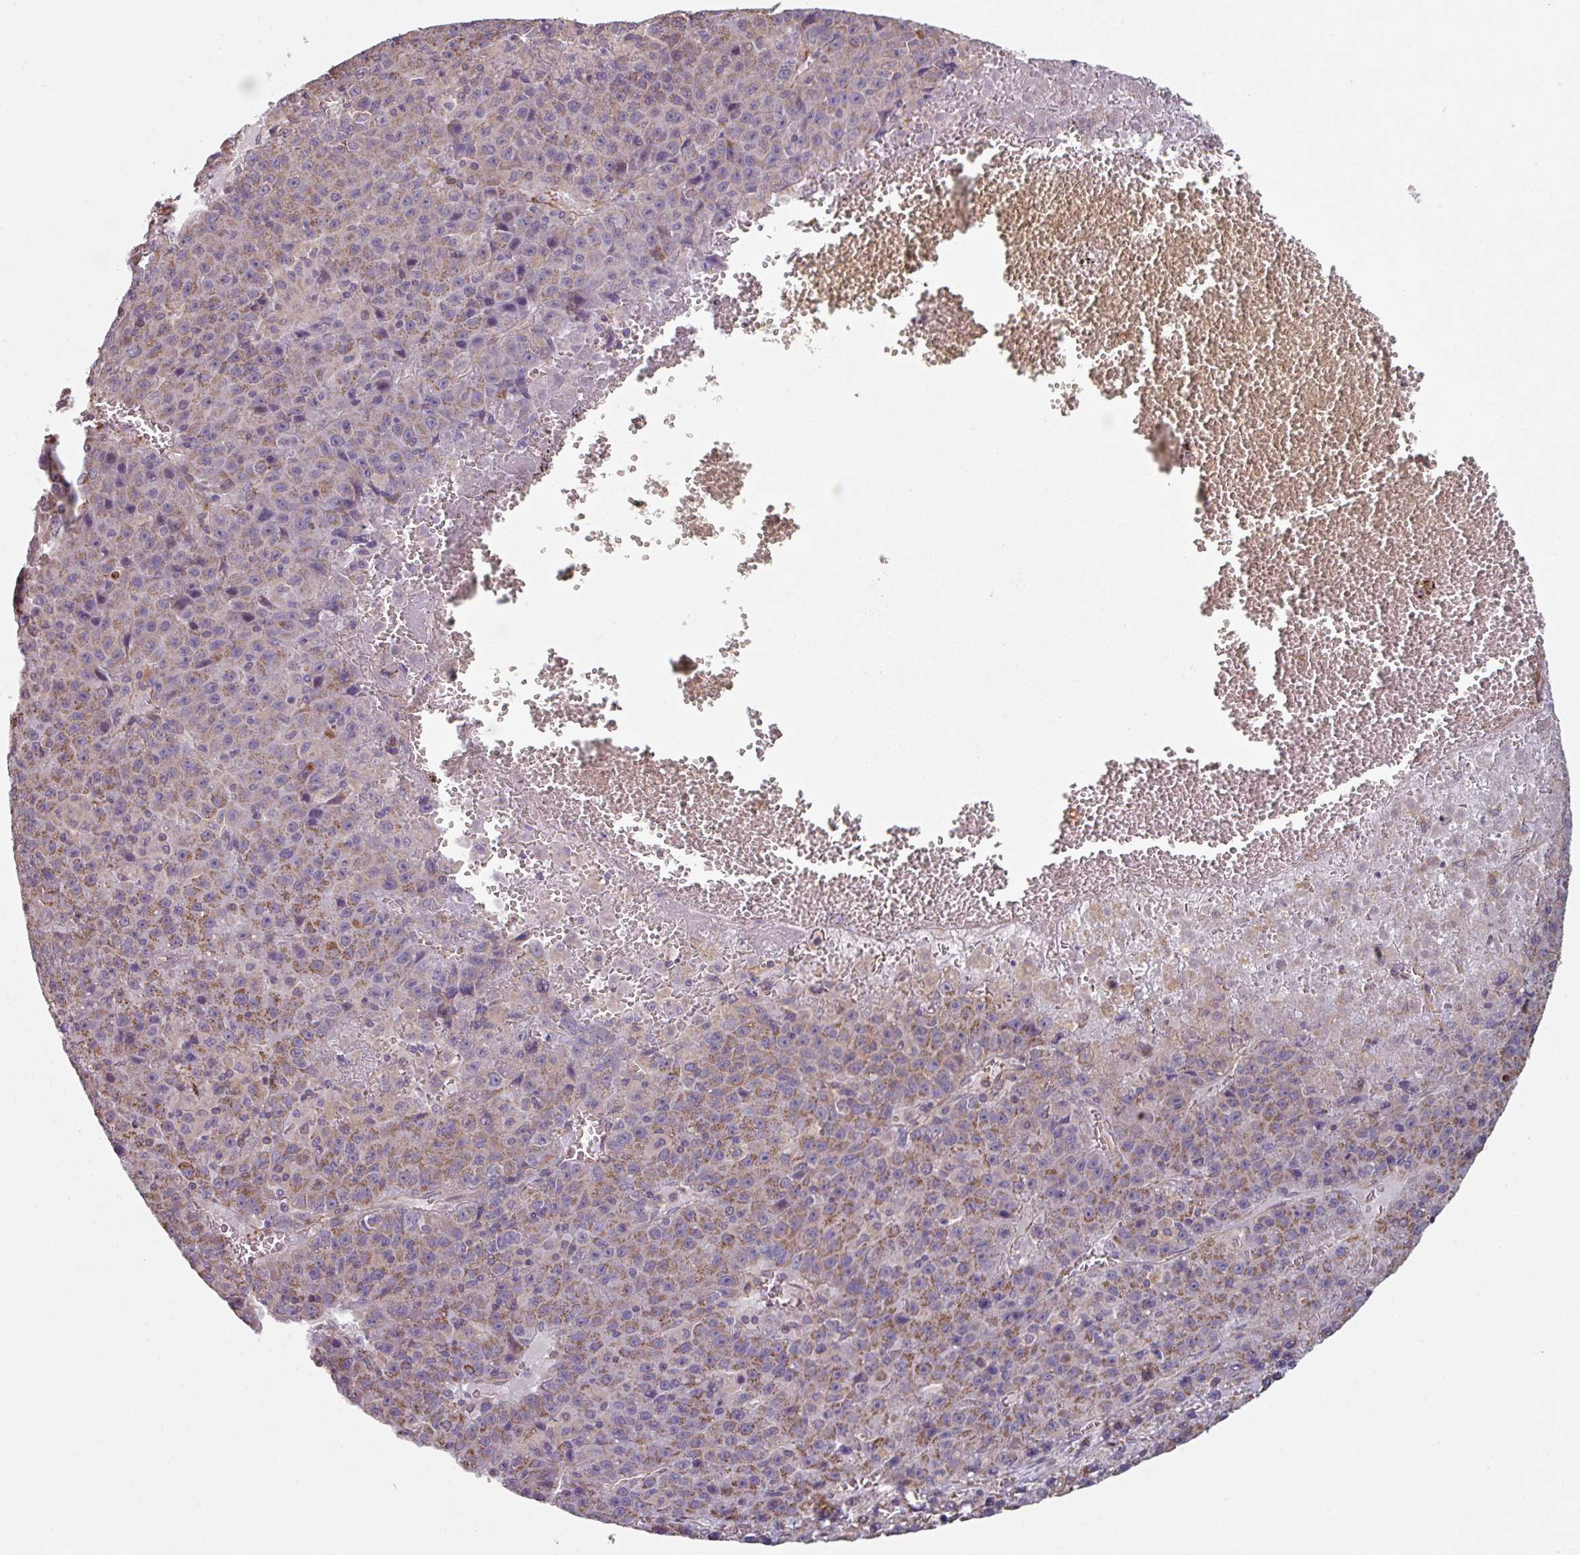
{"staining": {"intensity": "weak", "quantity": ">75%", "location": "cytoplasmic/membranous"}, "tissue": "liver cancer", "cell_type": "Tumor cells", "image_type": "cancer", "snomed": [{"axis": "morphology", "description": "Carcinoma, Hepatocellular, NOS"}, {"axis": "topography", "description": "Liver"}], "caption": "Human liver cancer (hepatocellular carcinoma) stained for a protein (brown) displays weak cytoplasmic/membranous positive staining in about >75% of tumor cells.", "gene": "GSTA4", "patient": {"sex": "female", "age": 53}}